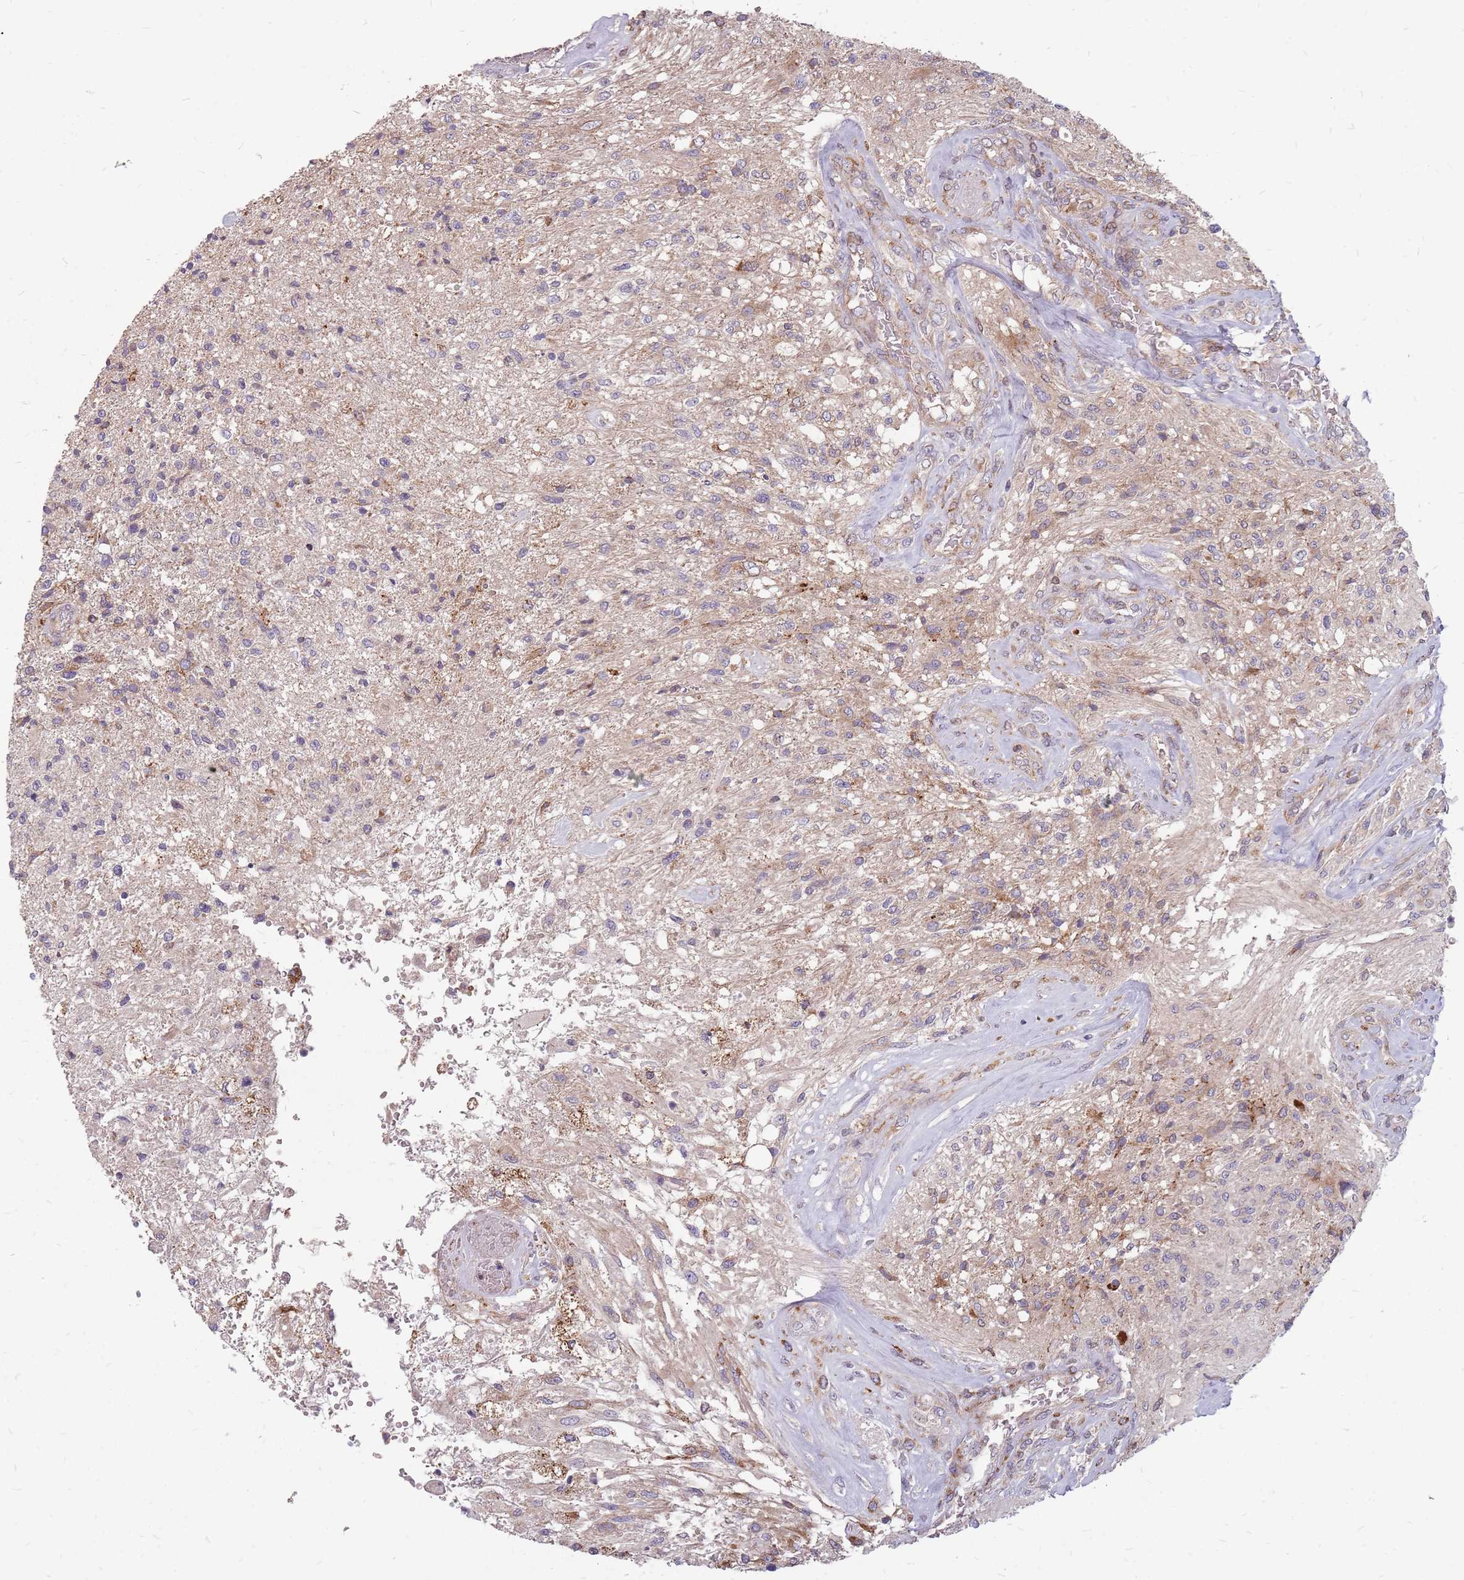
{"staining": {"intensity": "negative", "quantity": "none", "location": "none"}, "tissue": "glioma", "cell_type": "Tumor cells", "image_type": "cancer", "snomed": [{"axis": "morphology", "description": "Glioma, malignant, High grade"}, {"axis": "topography", "description": "Brain"}], "caption": "Human glioma stained for a protein using IHC shows no staining in tumor cells.", "gene": "NME4", "patient": {"sex": "male", "age": 56}}